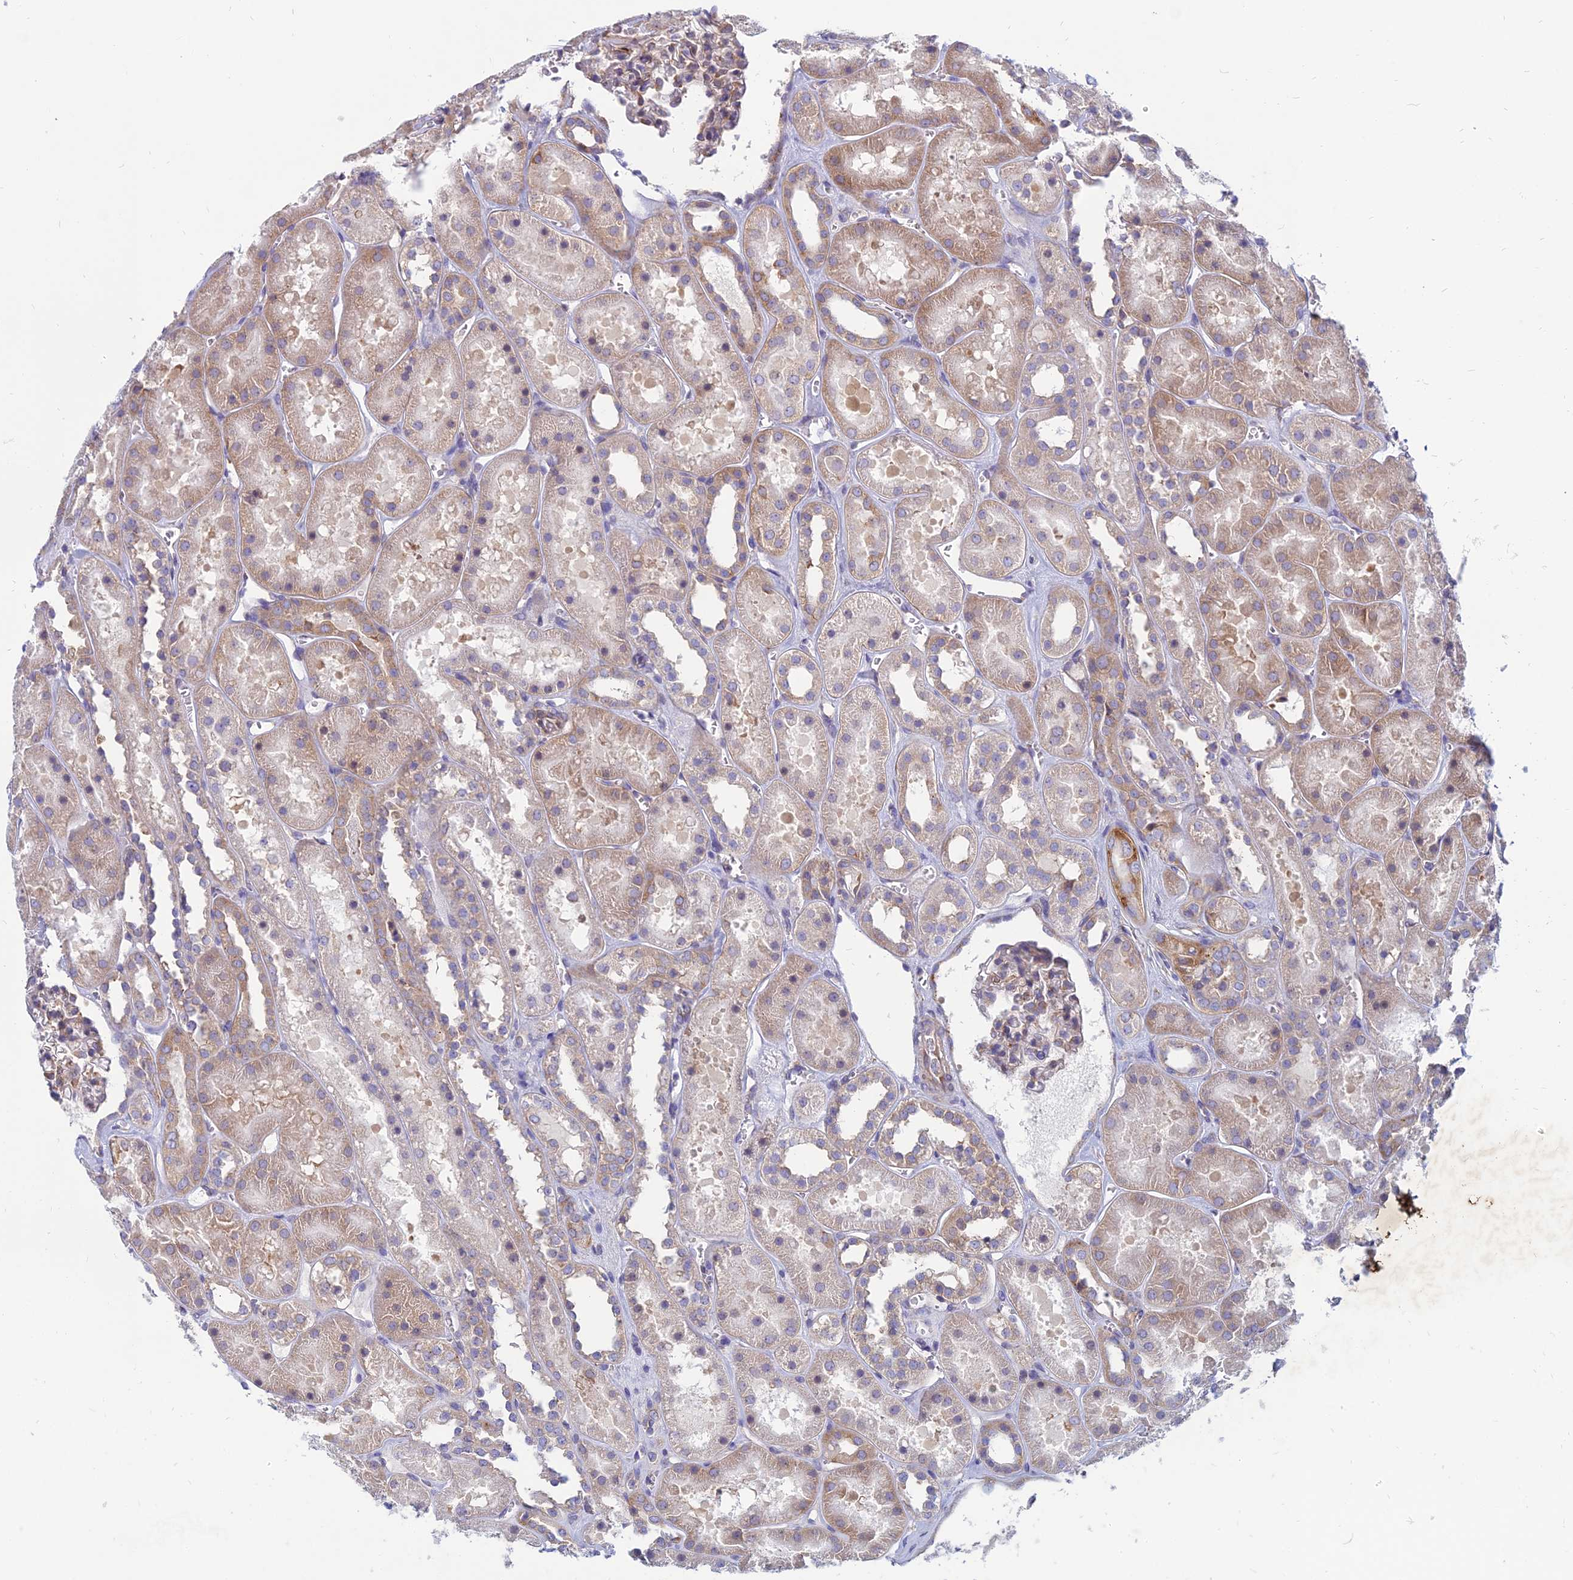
{"staining": {"intensity": "moderate", "quantity": "25%-75%", "location": "cytoplasmic/membranous"}, "tissue": "kidney", "cell_type": "Cells in glomeruli", "image_type": "normal", "snomed": [{"axis": "morphology", "description": "Normal tissue, NOS"}, {"axis": "topography", "description": "Kidney"}], "caption": "Immunohistochemistry of unremarkable human kidney exhibits medium levels of moderate cytoplasmic/membranous positivity in about 25%-75% of cells in glomeruli.", "gene": "TXLNA", "patient": {"sex": "female", "age": 41}}